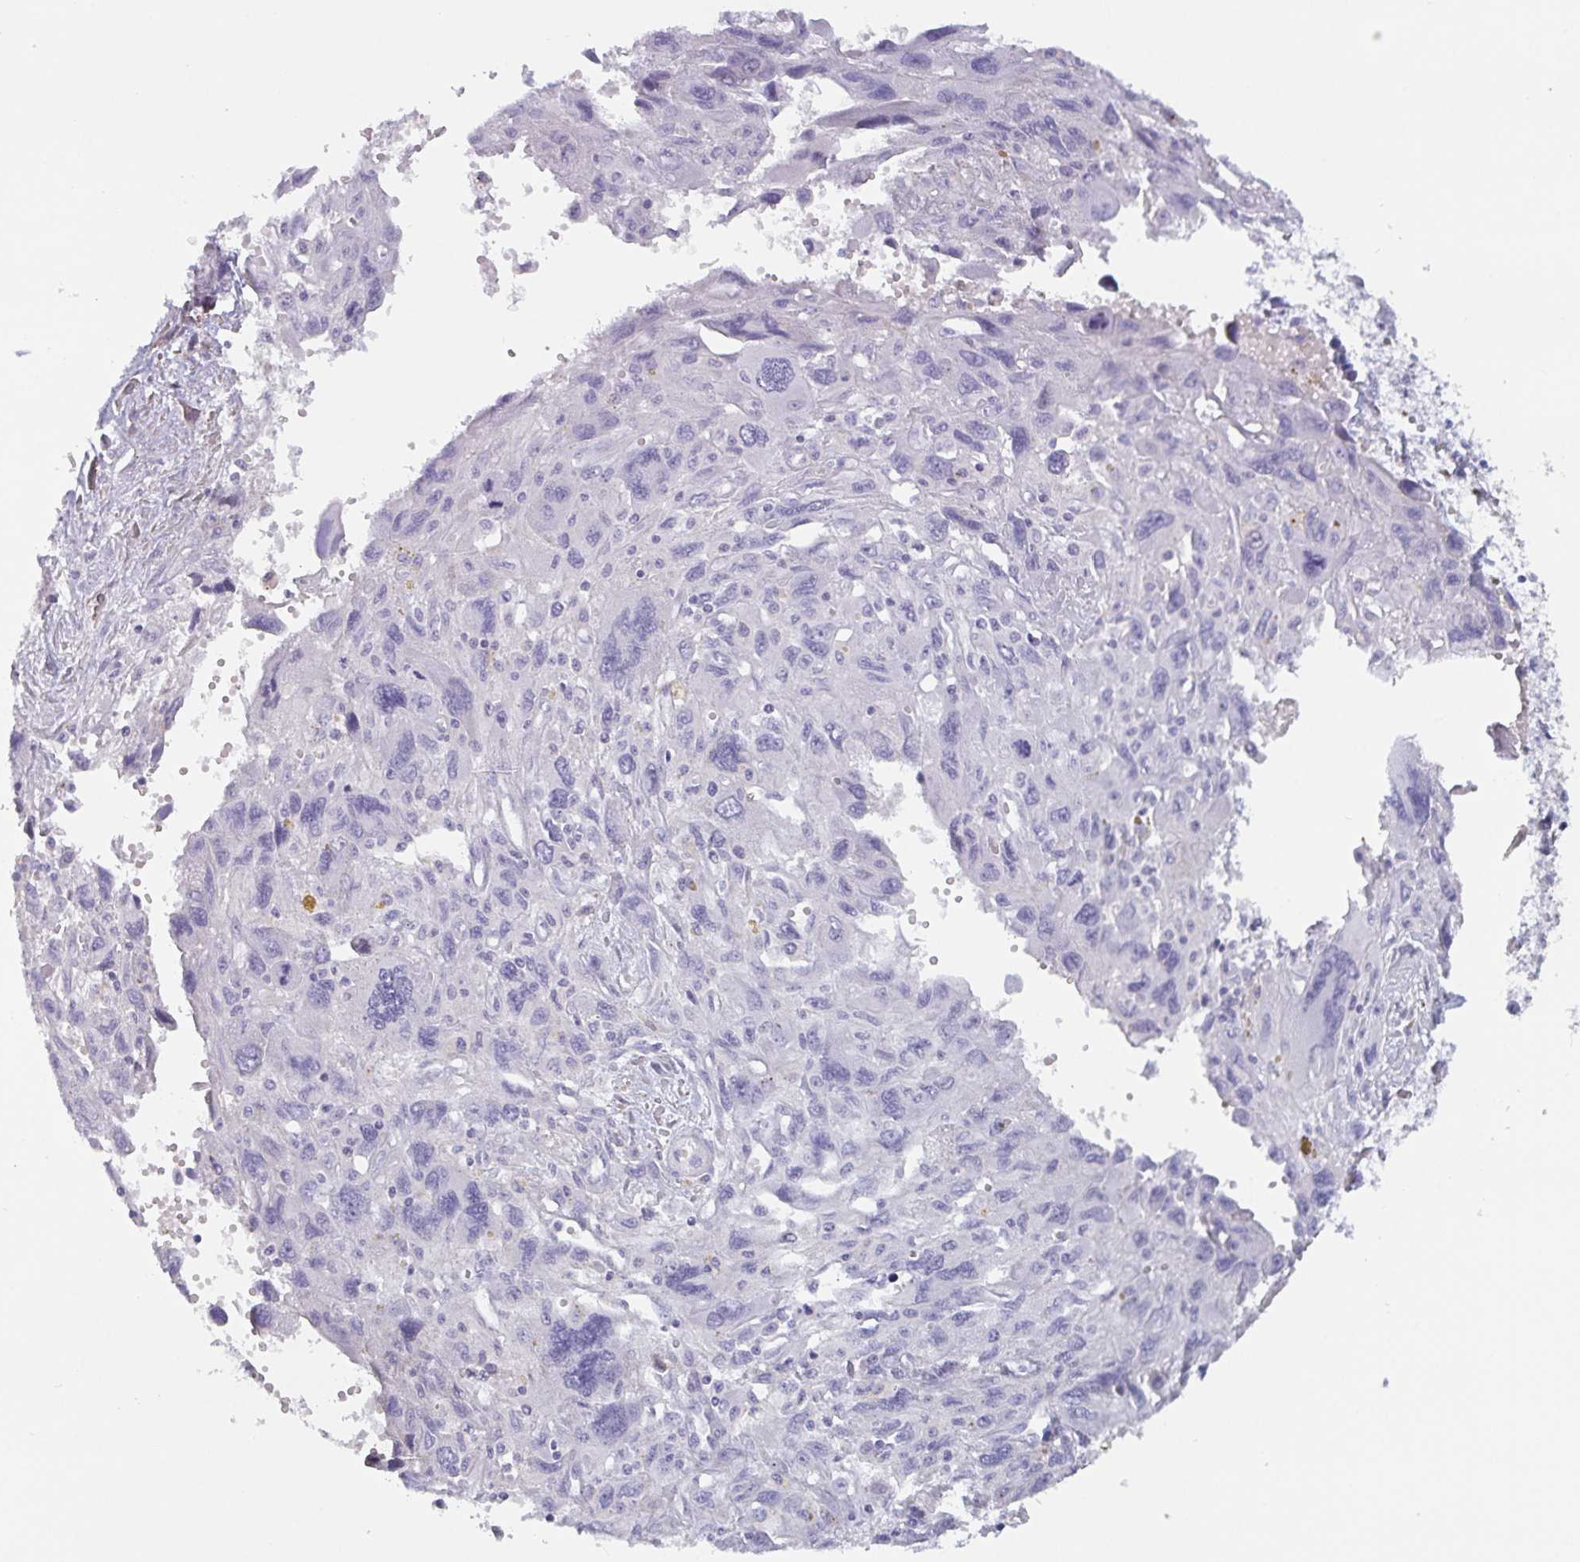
{"staining": {"intensity": "negative", "quantity": "none", "location": "none"}, "tissue": "pancreatic cancer", "cell_type": "Tumor cells", "image_type": "cancer", "snomed": [{"axis": "morphology", "description": "Adenocarcinoma, NOS"}, {"axis": "topography", "description": "Pancreas"}], "caption": "This is an immunohistochemistry (IHC) histopathology image of human pancreatic adenocarcinoma. There is no staining in tumor cells.", "gene": "OR5P3", "patient": {"sex": "female", "age": 47}}